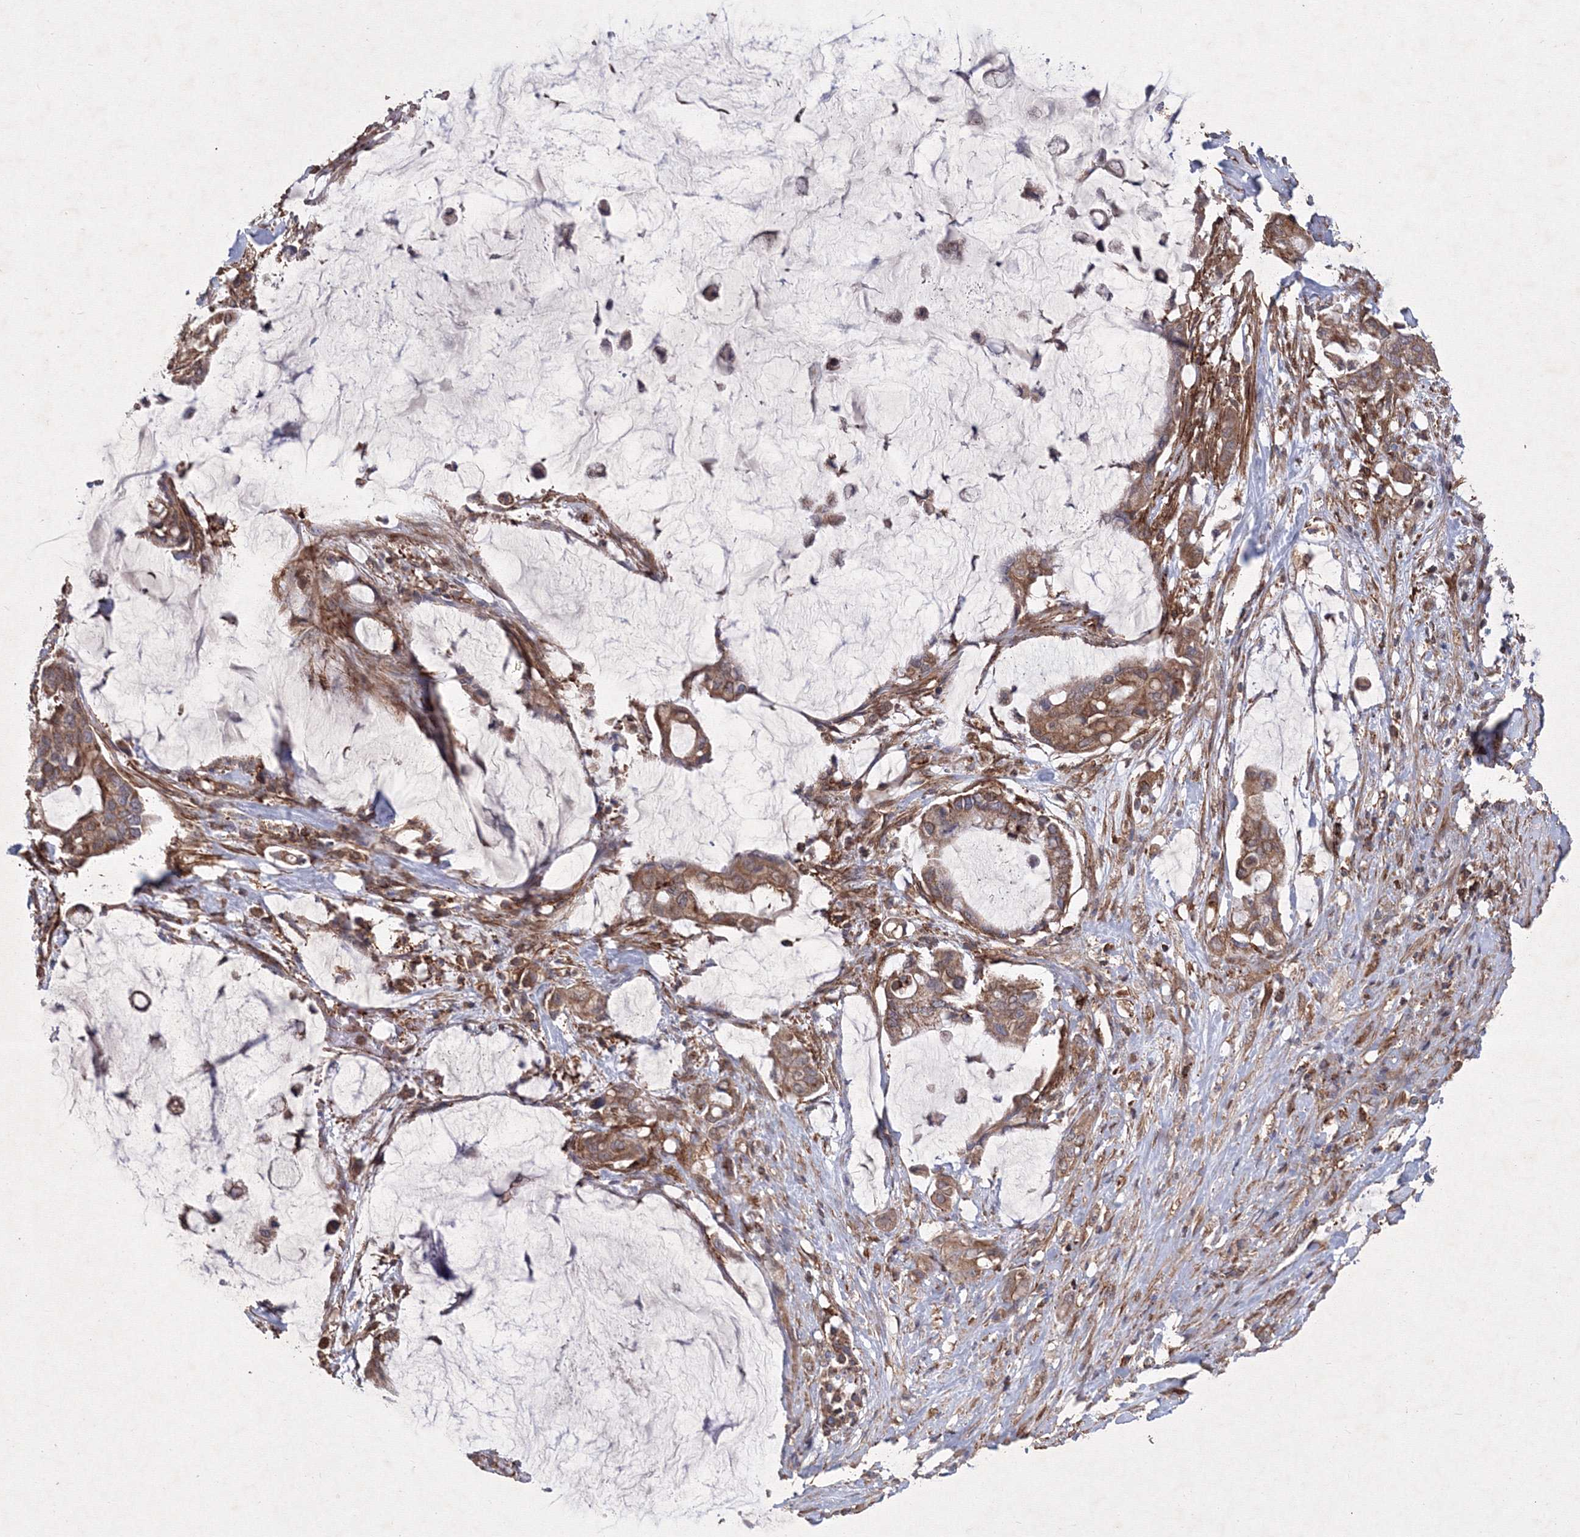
{"staining": {"intensity": "strong", "quantity": ">75%", "location": "cytoplasmic/membranous"}, "tissue": "pancreatic cancer", "cell_type": "Tumor cells", "image_type": "cancer", "snomed": [{"axis": "morphology", "description": "Adenocarcinoma, NOS"}, {"axis": "topography", "description": "Pancreas"}], "caption": "An image of human adenocarcinoma (pancreatic) stained for a protein displays strong cytoplasmic/membranous brown staining in tumor cells.", "gene": "TMEM139", "patient": {"sex": "male", "age": 41}}